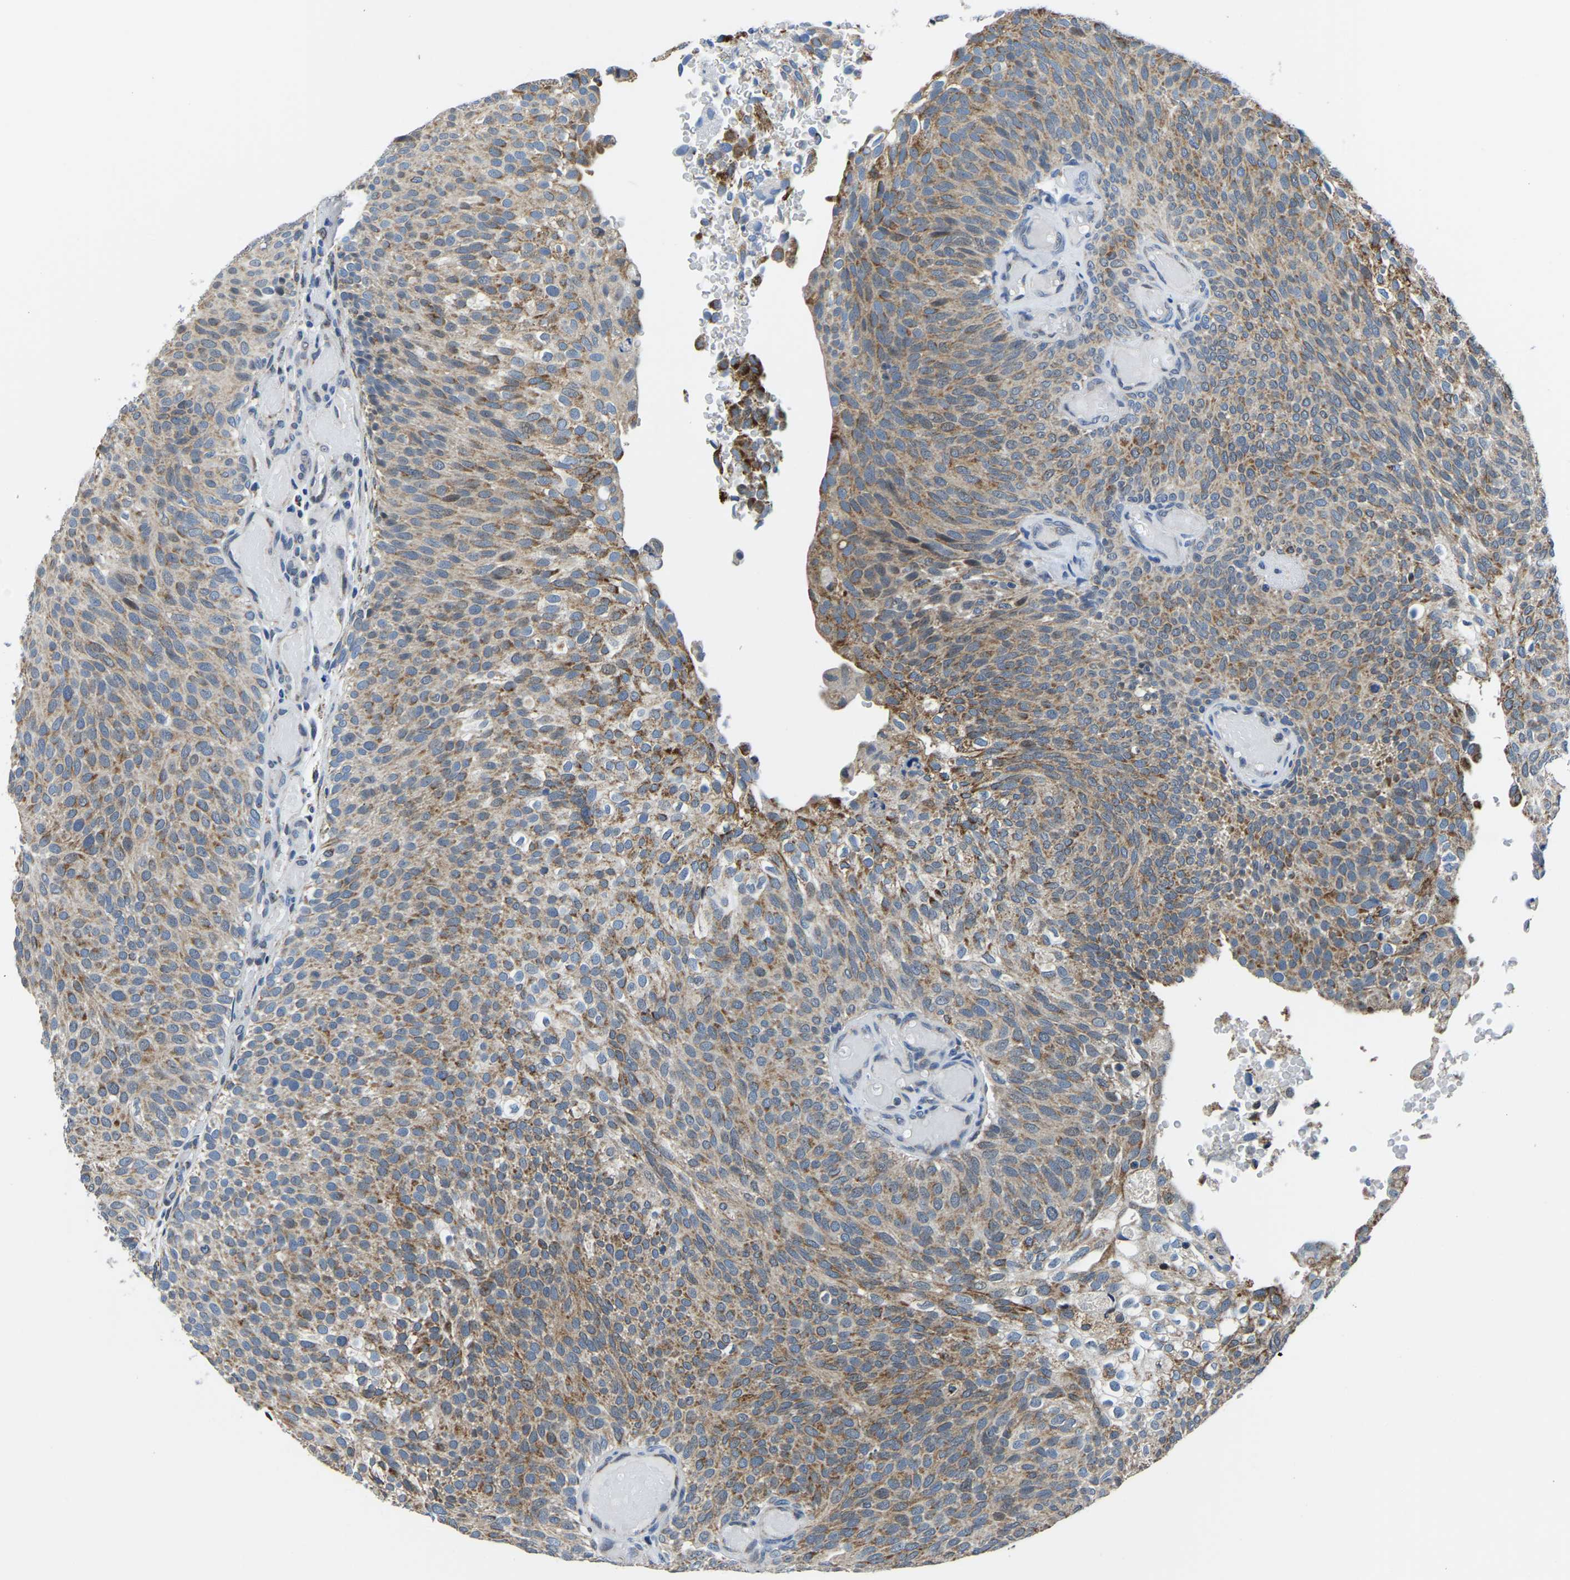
{"staining": {"intensity": "moderate", "quantity": ">75%", "location": "cytoplasmic/membranous"}, "tissue": "urothelial cancer", "cell_type": "Tumor cells", "image_type": "cancer", "snomed": [{"axis": "morphology", "description": "Urothelial carcinoma, Low grade"}, {"axis": "topography", "description": "Urinary bladder"}], "caption": "Urothelial carcinoma (low-grade) stained with immunohistochemistry shows moderate cytoplasmic/membranous positivity in approximately >75% of tumor cells.", "gene": "BNIP3L", "patient": {"sex": "male", "age": 78}}